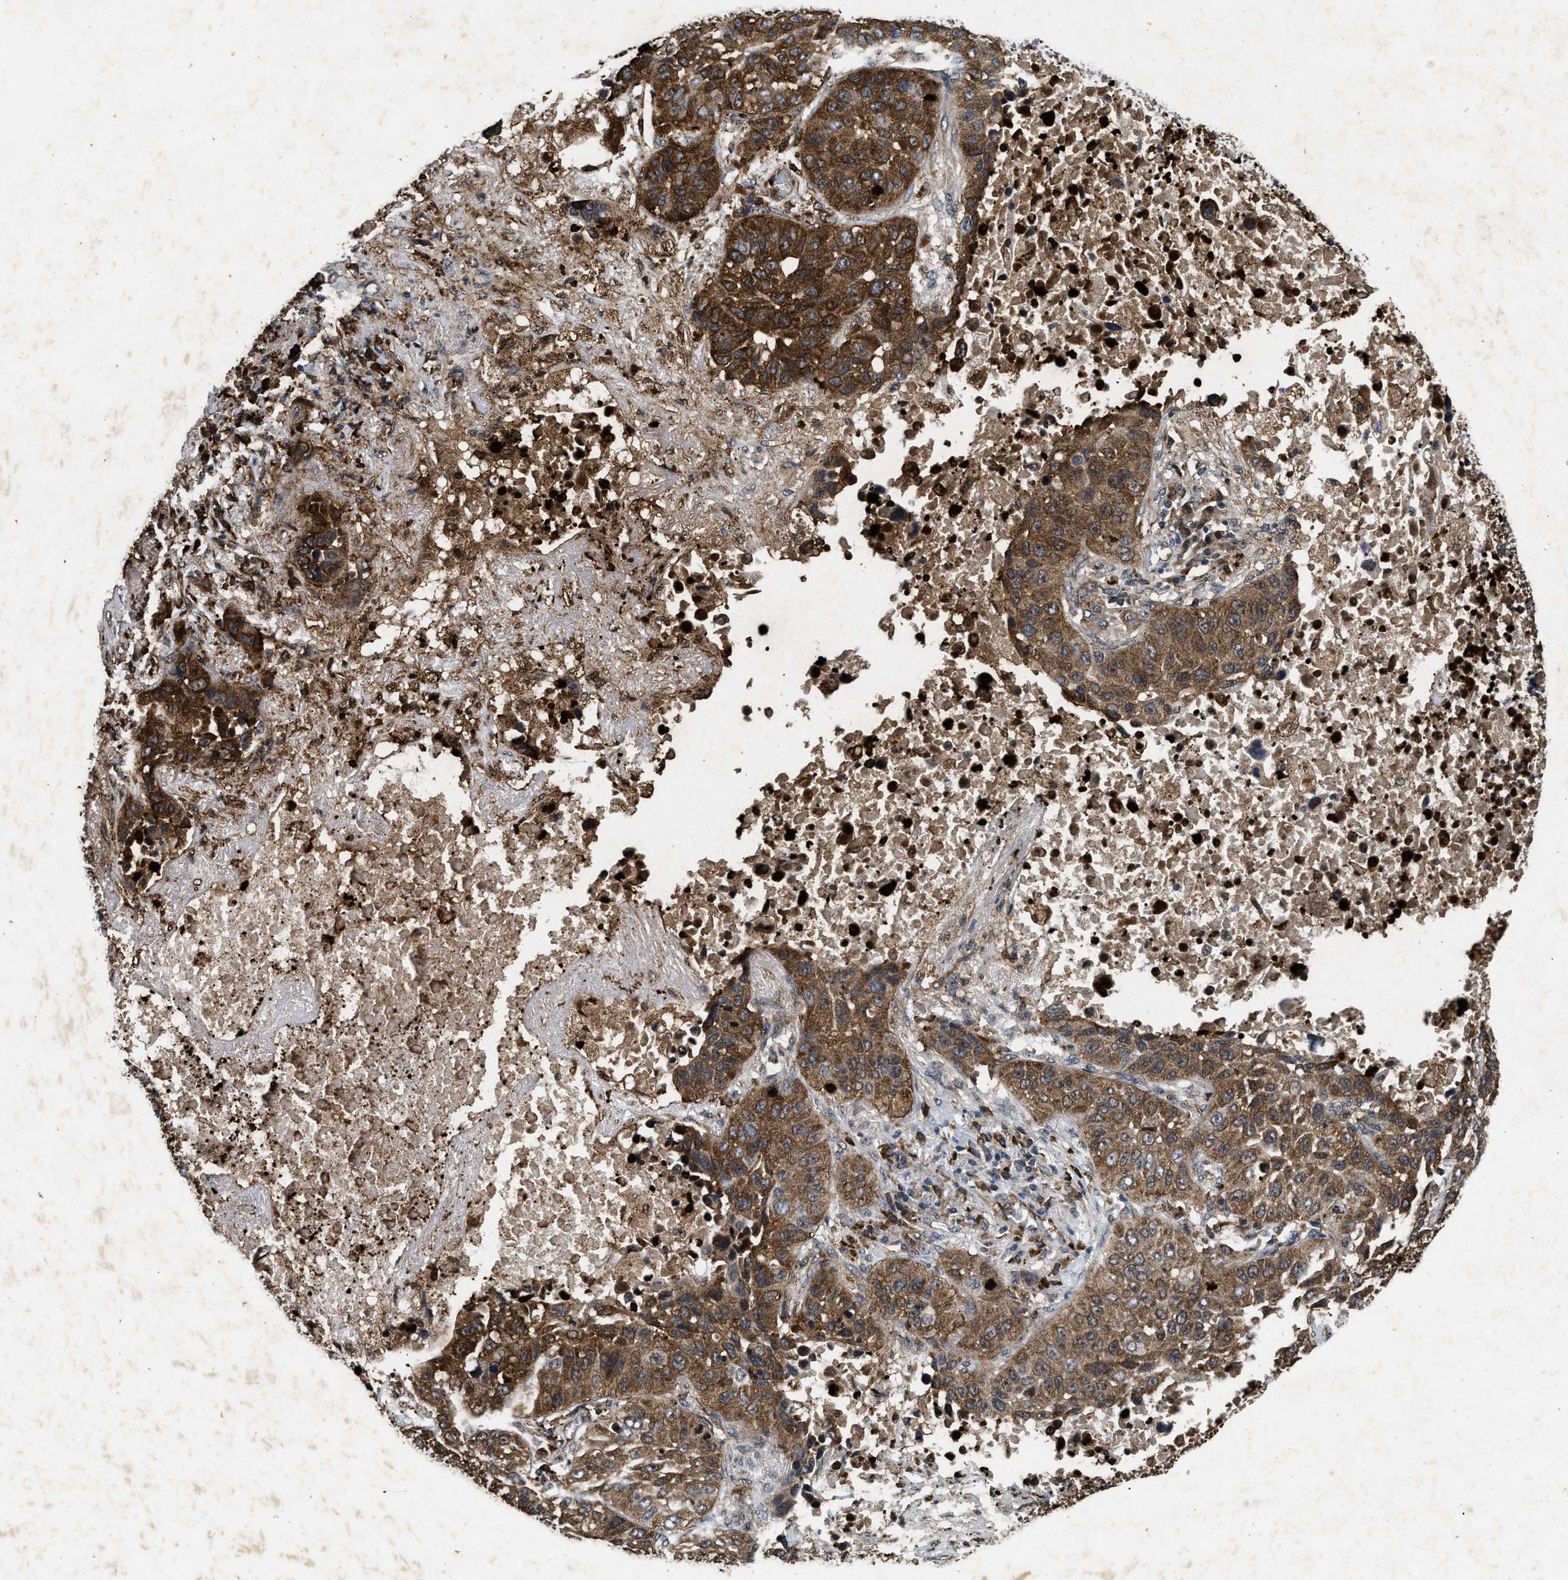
{"staining": {"intensity": "strong", "quantity": ">75%", "location": "cytoplasmic/membranous"}, "tissue": "lung cancer", "cell_type": "Tumor cells", "image_type": "cancer", "snomed": [{"axis": "morphology", "description": "Squamous cell carcinoma, NOS"}, {"axis": "topography", "description": "Lung"}], "caption": "Lung cancer tissue reveals strong cytoplasmic/membranous positivity in approximately >75% of tumor cells, visualized by immunohistochemistry.", "gene": "ACOX1", "patient": {"sex": "male", "age": 57}}